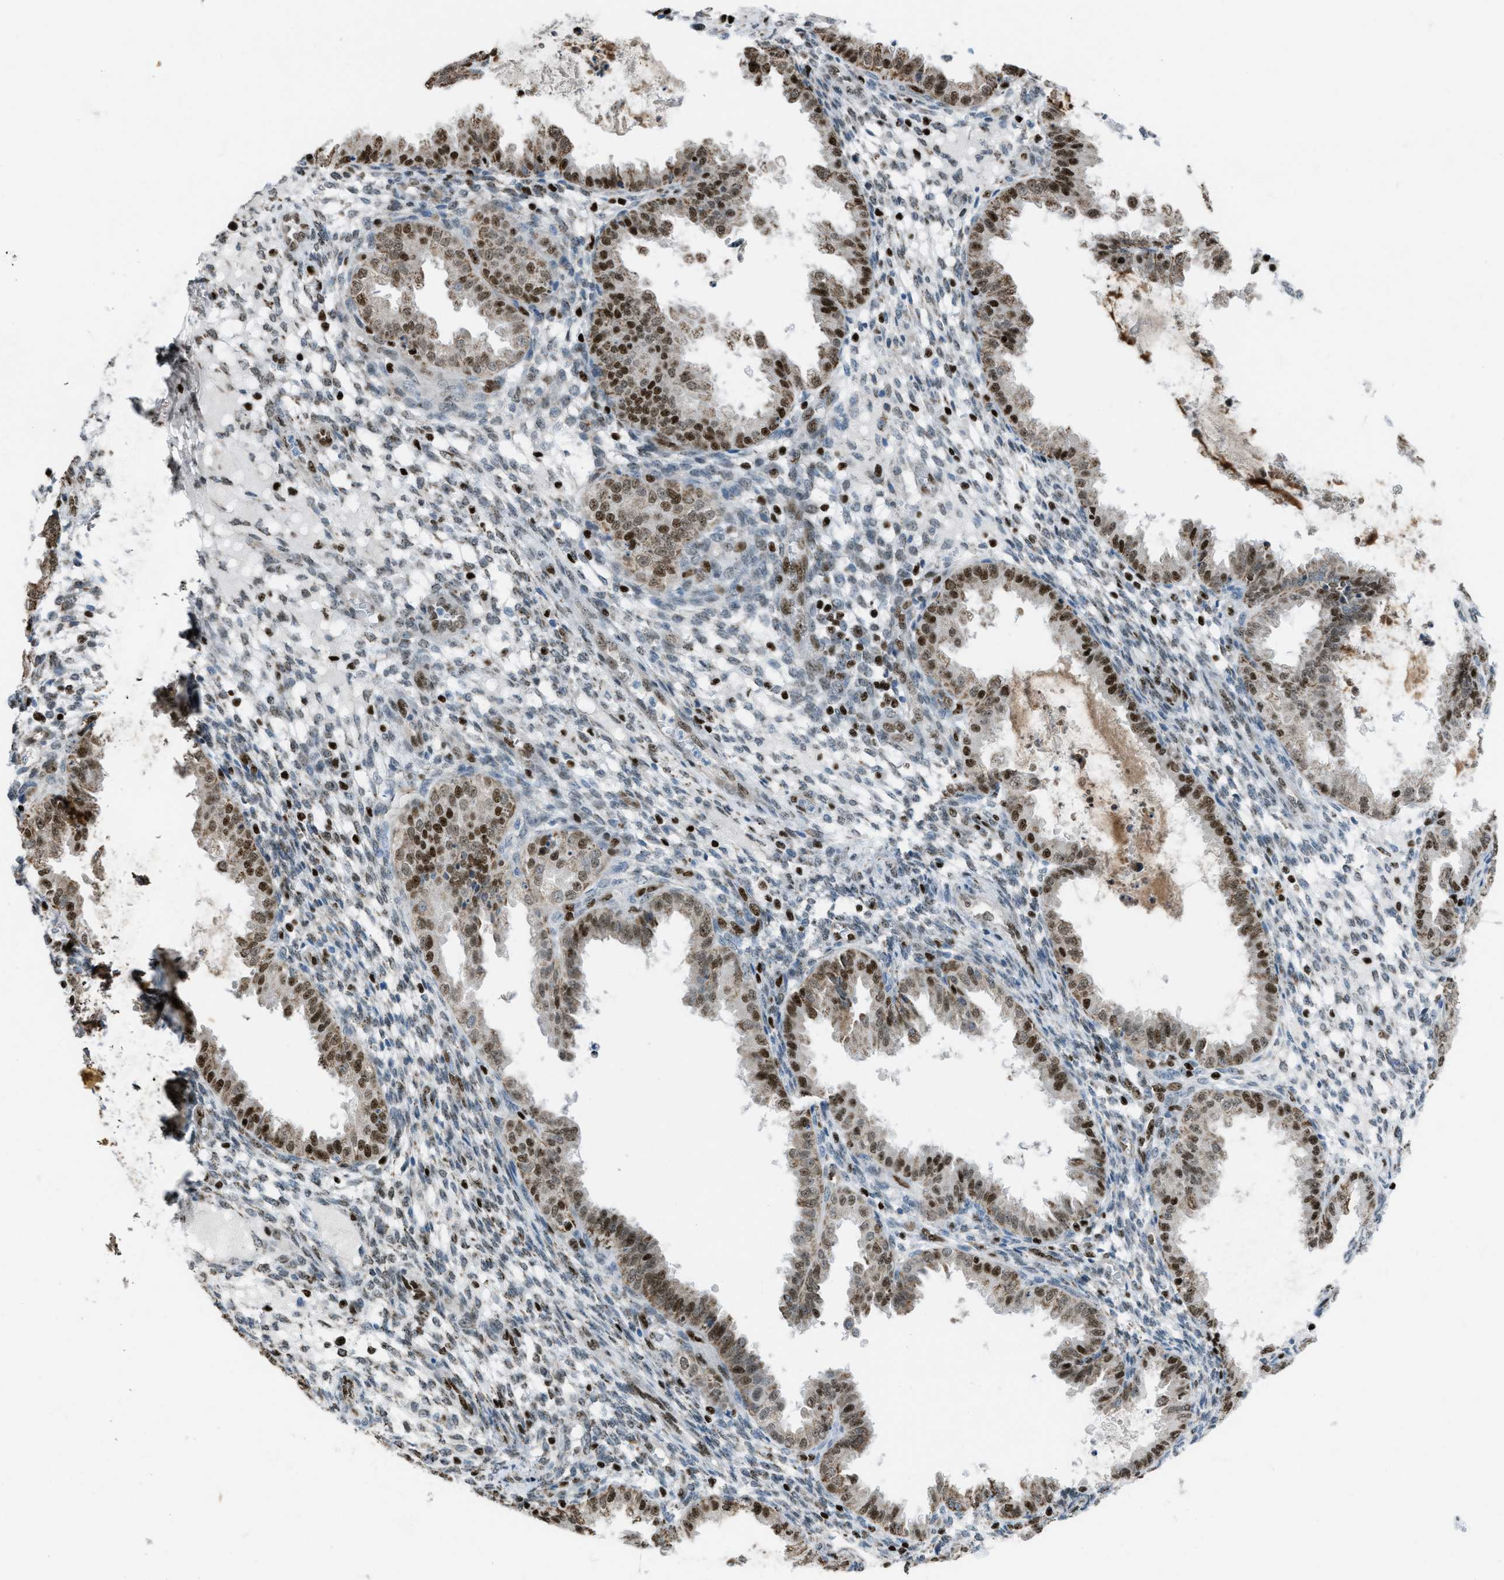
{"staining": {"intensity": "moderate", "quantity": "<25%", "location": "nuclear"}, "tissue": "endometrium", "cell_type": "Cells in endometrial stroma", "image_type": "normal", "snomed": [{"axis": "morphology", "description": "Normal tissue, NOS"}, {"axis": "topography", "description": "Endometrium"}], "caption": "Normal endometrium exhibits moderate nuclear staining in about <25% of cells in endometrial stroma.", "gene": "SLFN5", "patient": {"sex": "female", "age": 33}}